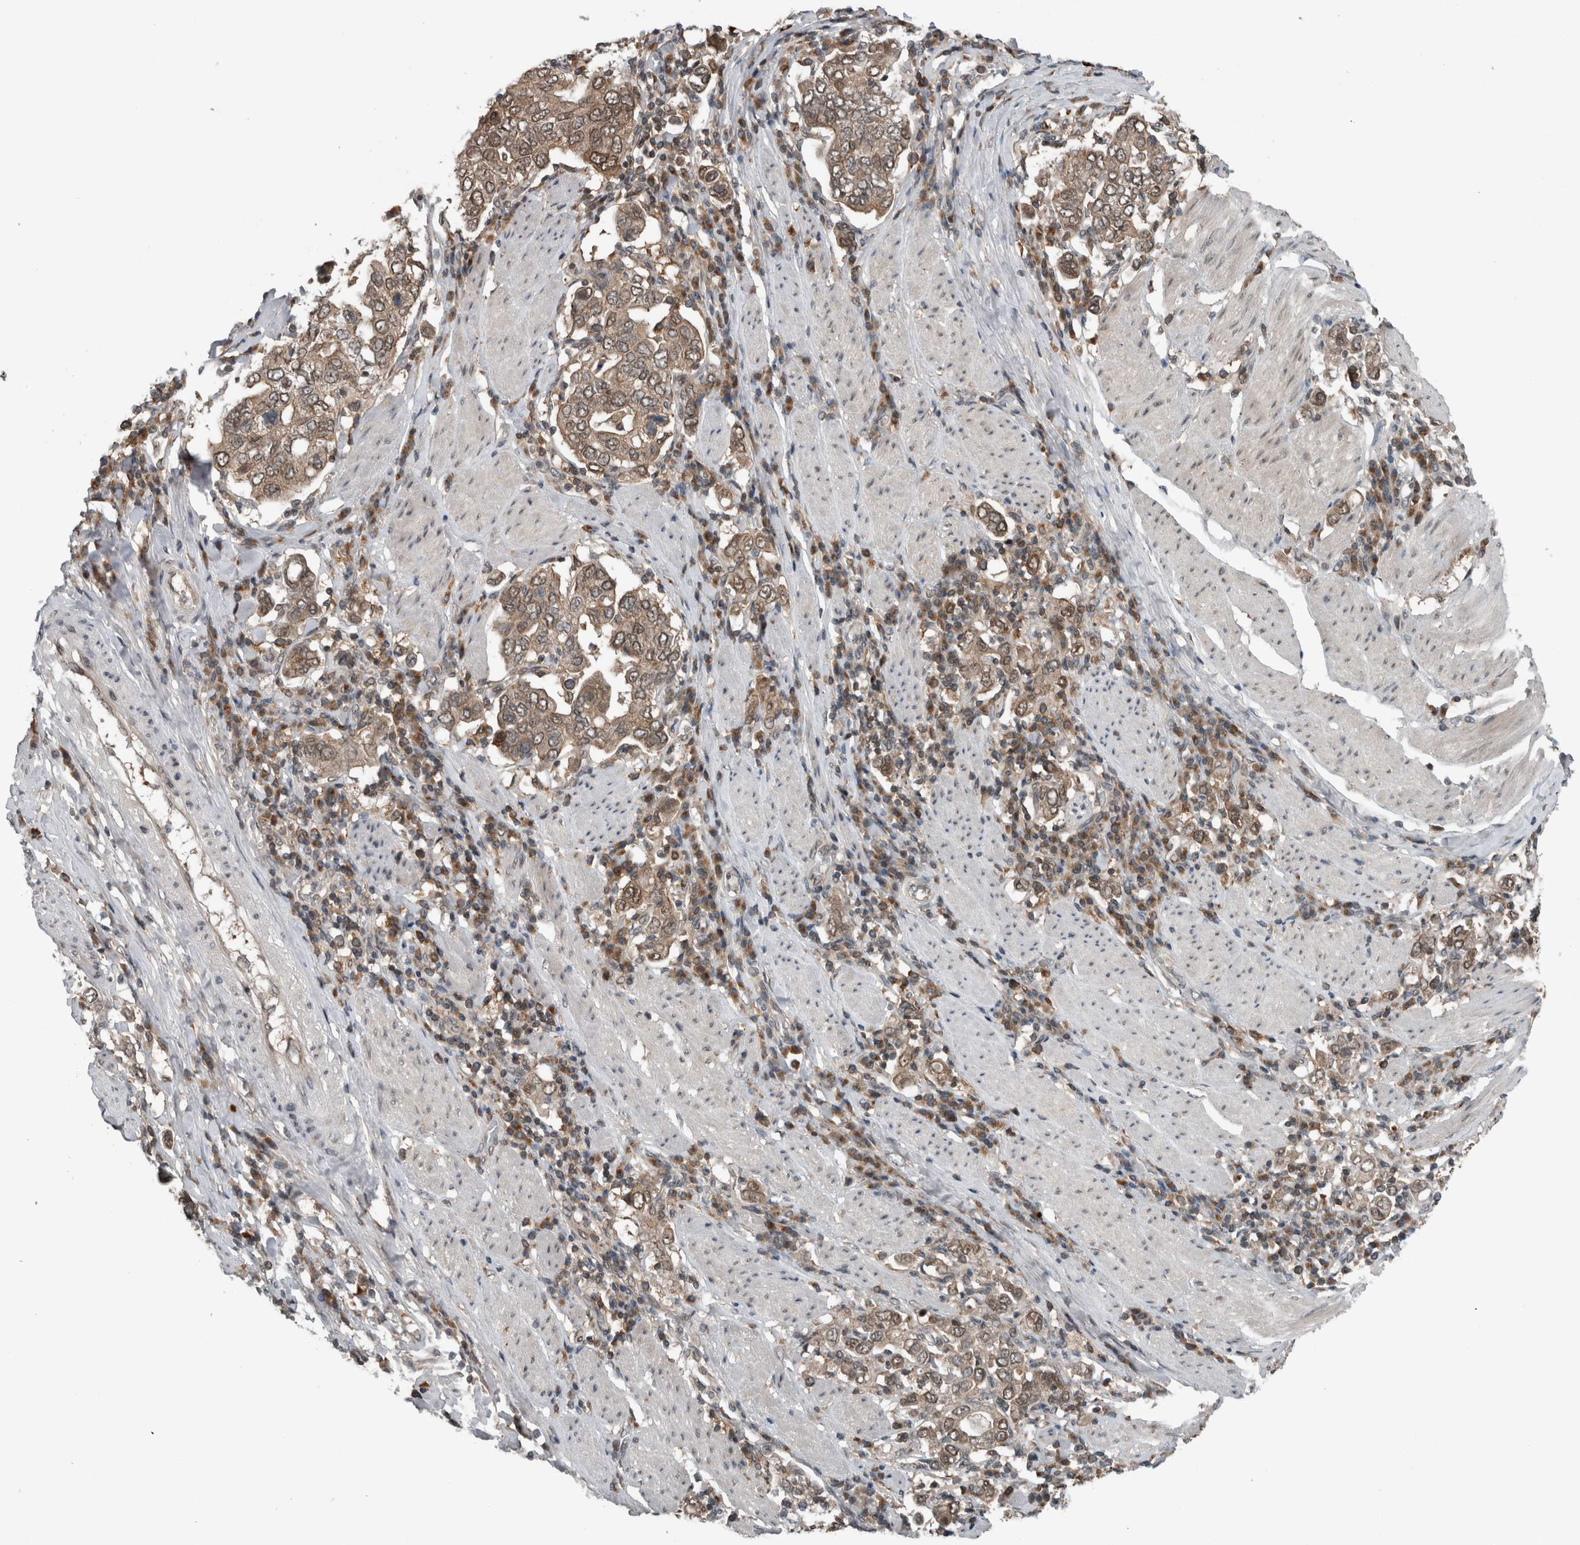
{"staining": {"intensity": "weak", "quantity": ">75%", "location": "cytoplasmic/membranous,nuclear"}, "tissue": "stomach cancer", "cell_type": "Tumor cells", "image_type": "cancer", "snomed": [{"axis": "morphology", "description": "Adenocarcinoma, NOS"}, {"axis": "topography", "description": "Stomach, upper"}], "caption": "Immunohistochemistry (IHC) photomicrograph of human stomach cancer stained for a protein (brown), which displays low levels of weak cytoplasmic/membranous and nuclear staining in about >75% of tumor cells.", "gene": "SPAG7", "patient": {"sex": "male", "age": 62}}